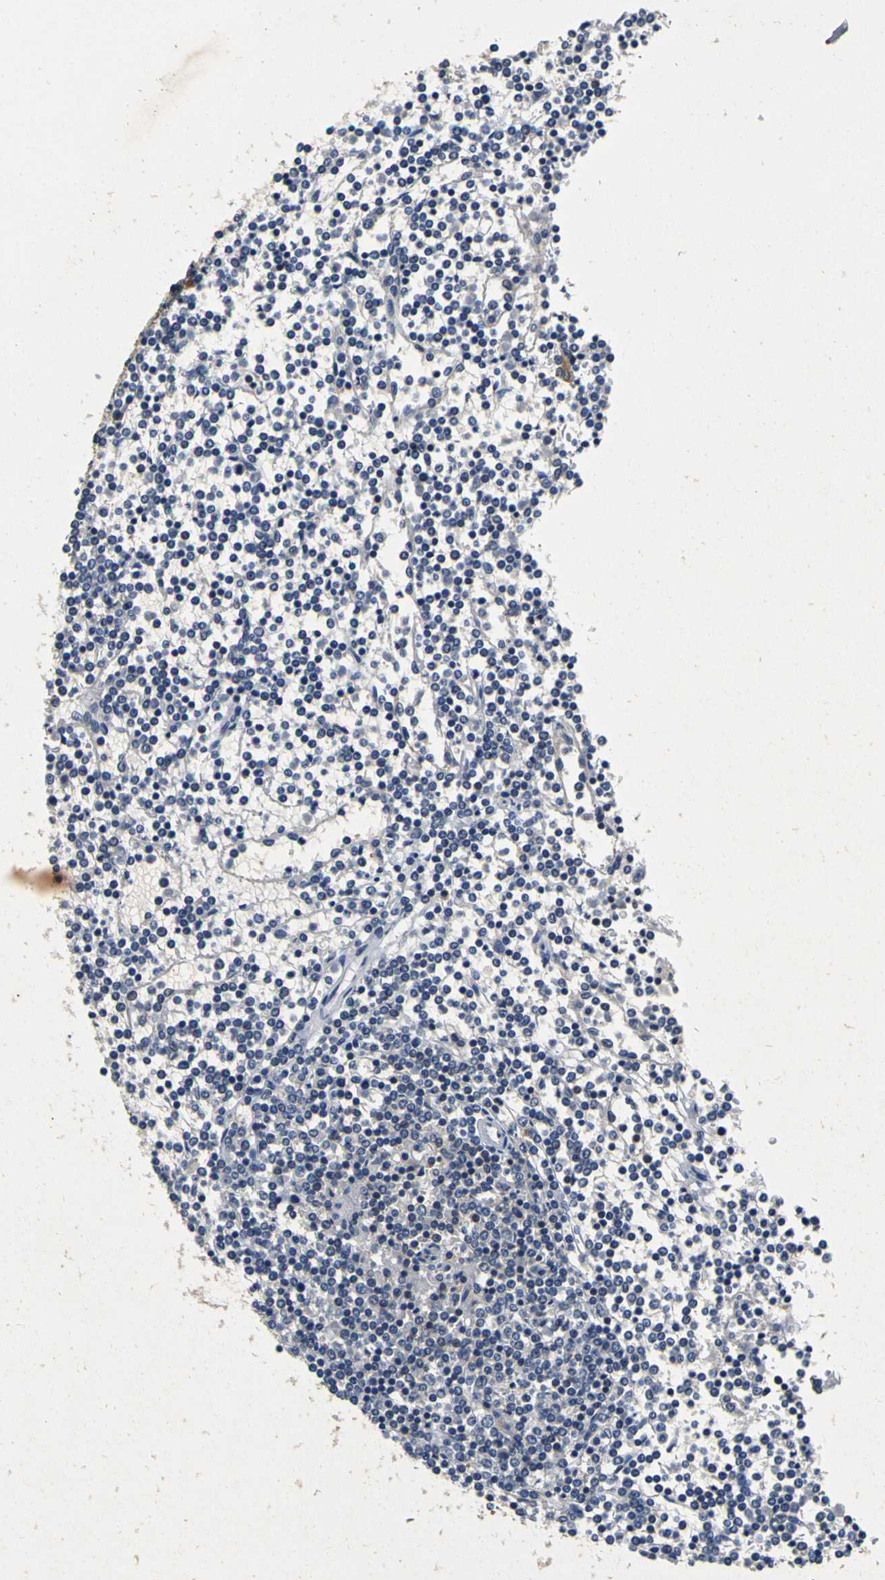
{"staining": {"intensity": "negative", "quantity": "none", "location": "none"}, "tissue": "lymphoma", "cell_type": "Tumor cells", "image_type": "cancer", "snomed": [{"axis": "morphology", "description": "Malignant lymphoma, non-Hodgkin's type, Low grade"}, {"axis": "topography", "description": "Spleen"}], "caption": "A histopathology image of human lymphoma is negative for staining in tumor cells. The staining was performed using DAB to visualize the protein expression in brown, while the nuclei were stained in blue with hematoxylin (Magnification: 20x).", "gene": "TNIK", "patient": {"sex": "female", "age": 19}}